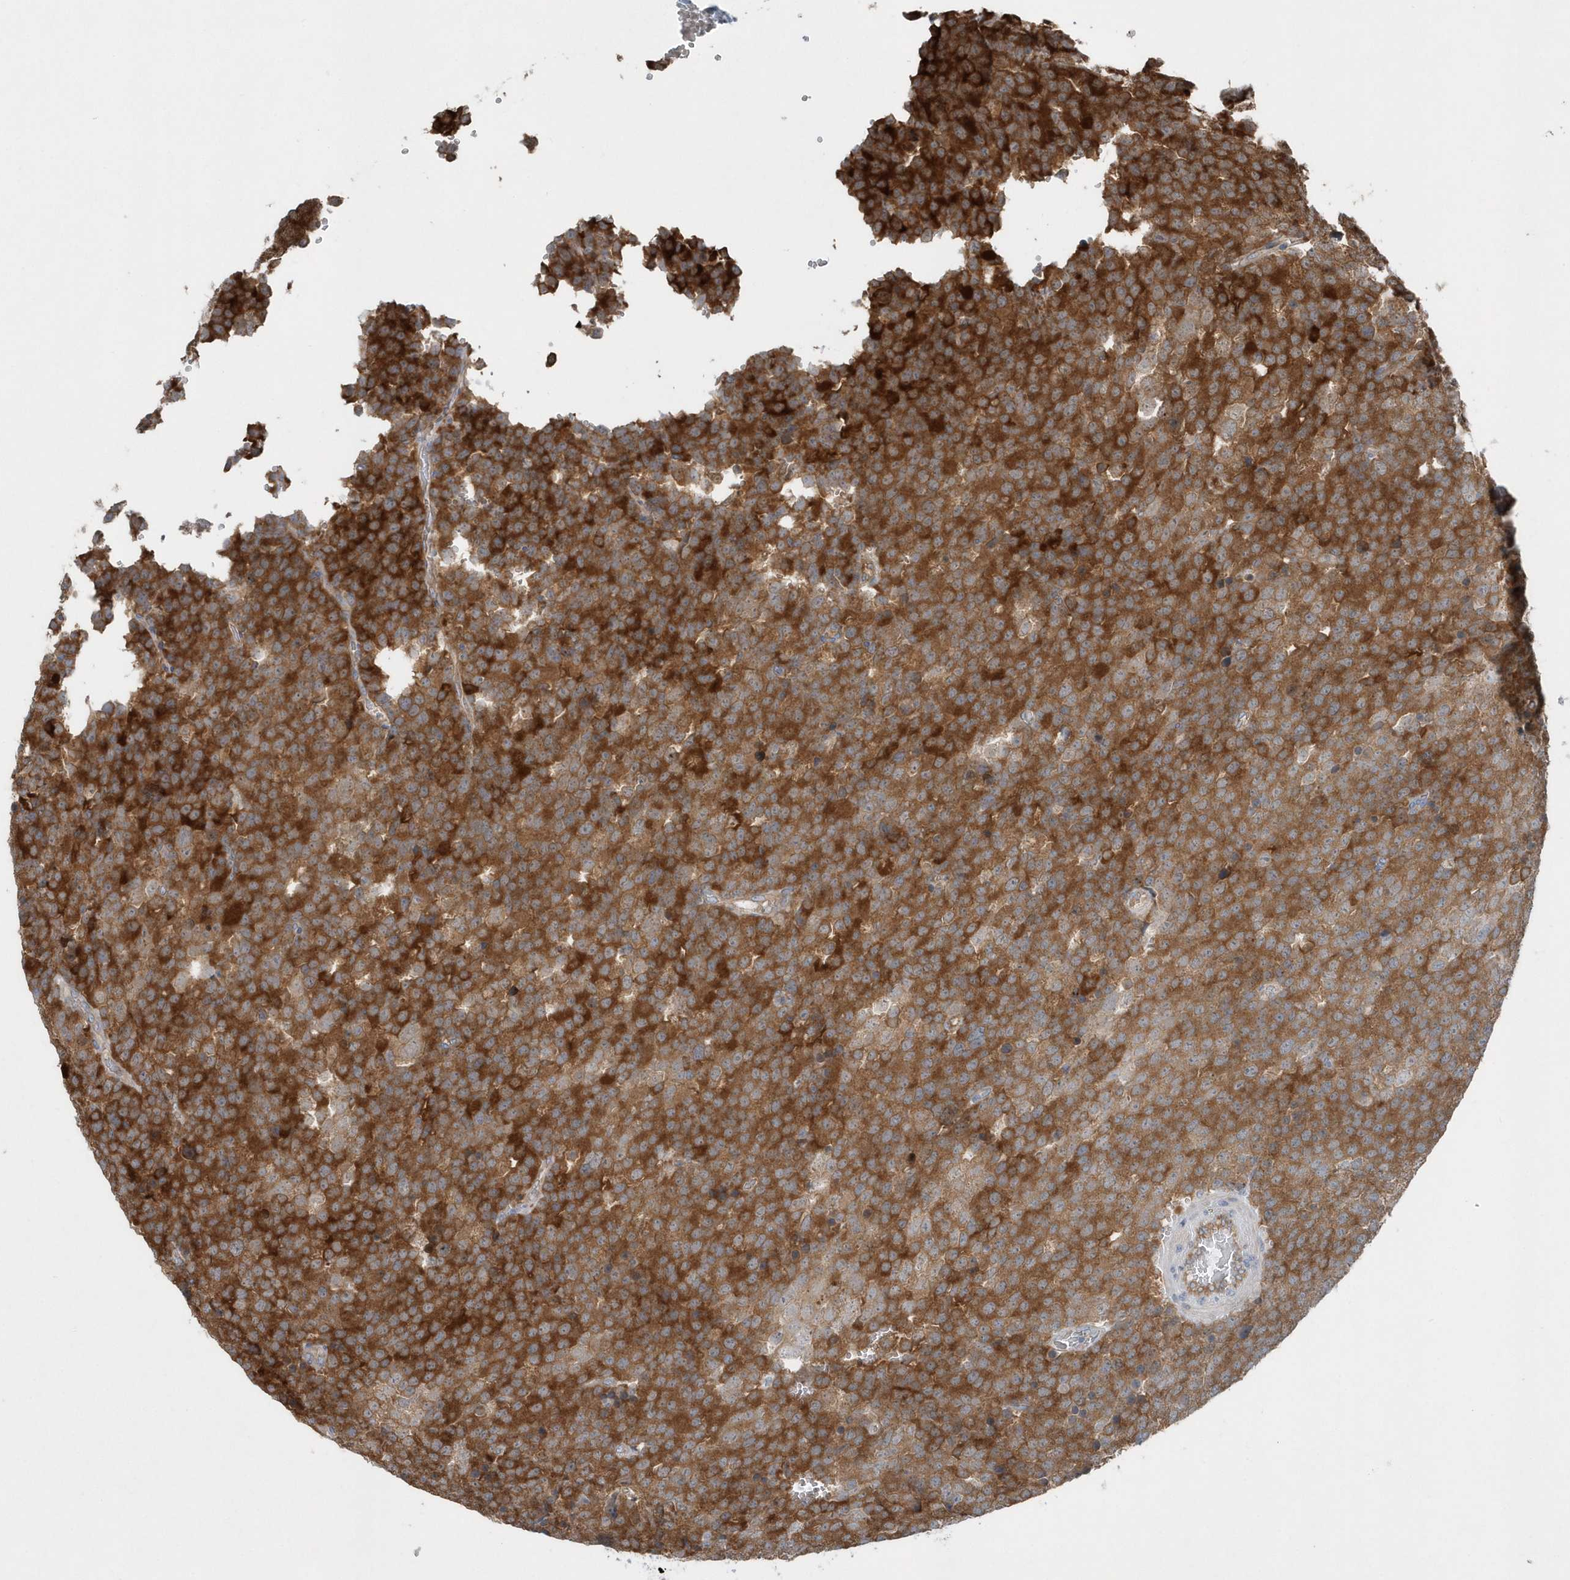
{"staining": {"intensity": "strong", "quantity": ">75%", "location": "cytoplasmic/membranous"}, "tissue": "testis cancer", "cell_type": "Tumor cells", "image_type": "cancer", "snomed": [{"axis": "morphology", "description": "Seminoma, NOS"}, {"axis": "topography", "description": "Testis"}], "caption": "Protein positivity by immunohistochemistry shows strong cytoplasmic/membranous expression in about >75% of tumor cells in testis seminoma. Nuclei are stained in blue.", "gene": "MCC", "patient": {"sex": "male", "age": 71}}